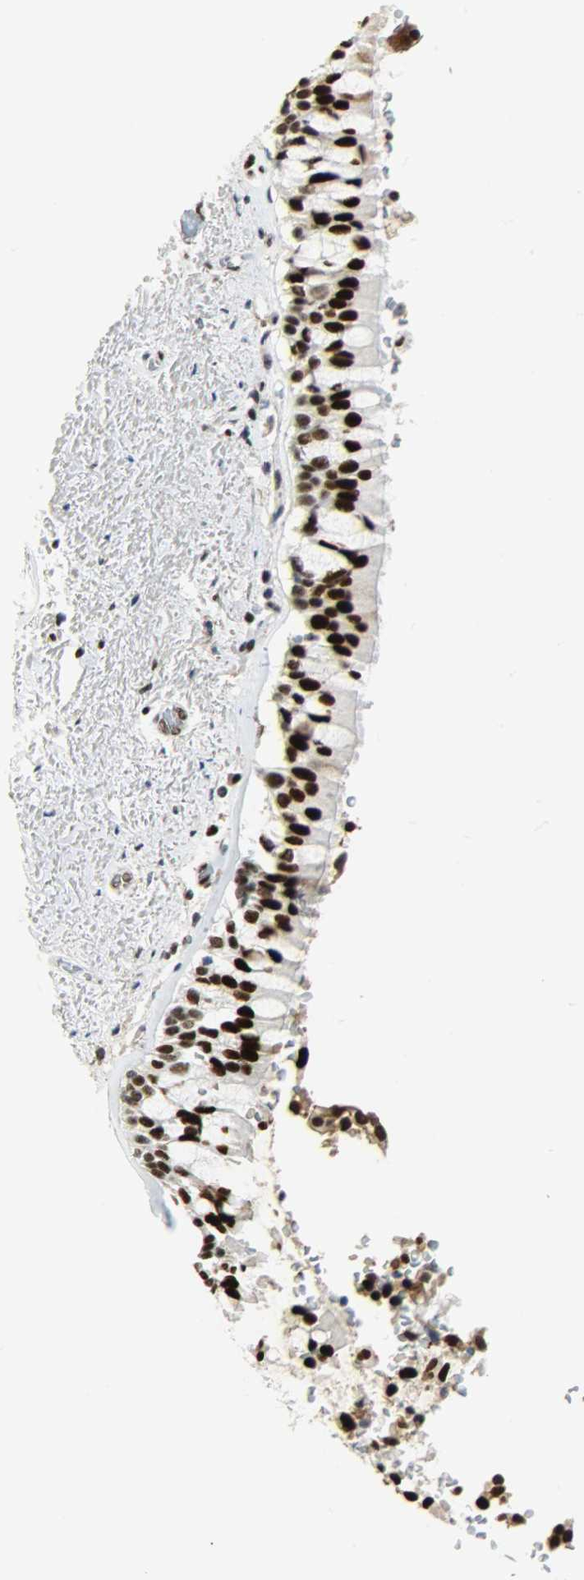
{"staining": {"intensity": "strong", "quantity": ">75%", "location": "nuclear"}, "tissue": "bronchus", "cell_type": "Respiratory epithelial cells", "image_type": "normal", "snomed": [{"axis": "morphology", "description": "Normal tissue, NOS"}, {"axis": "morphology", "description": "Adenocarcinoma, NOS"}, {"axis": "topography", "description": "Bronchus"}, {"axis": "topography", "description": "Lung"}], "caption": "This photomicrograph shows immunohistochemistry staining of unremarkable bronchus, with high strong nuclear expression in approximately >75% of respiratory epithelial cells.", "gene": "SSB", "patient": {"sex": "male", "age": 71}}